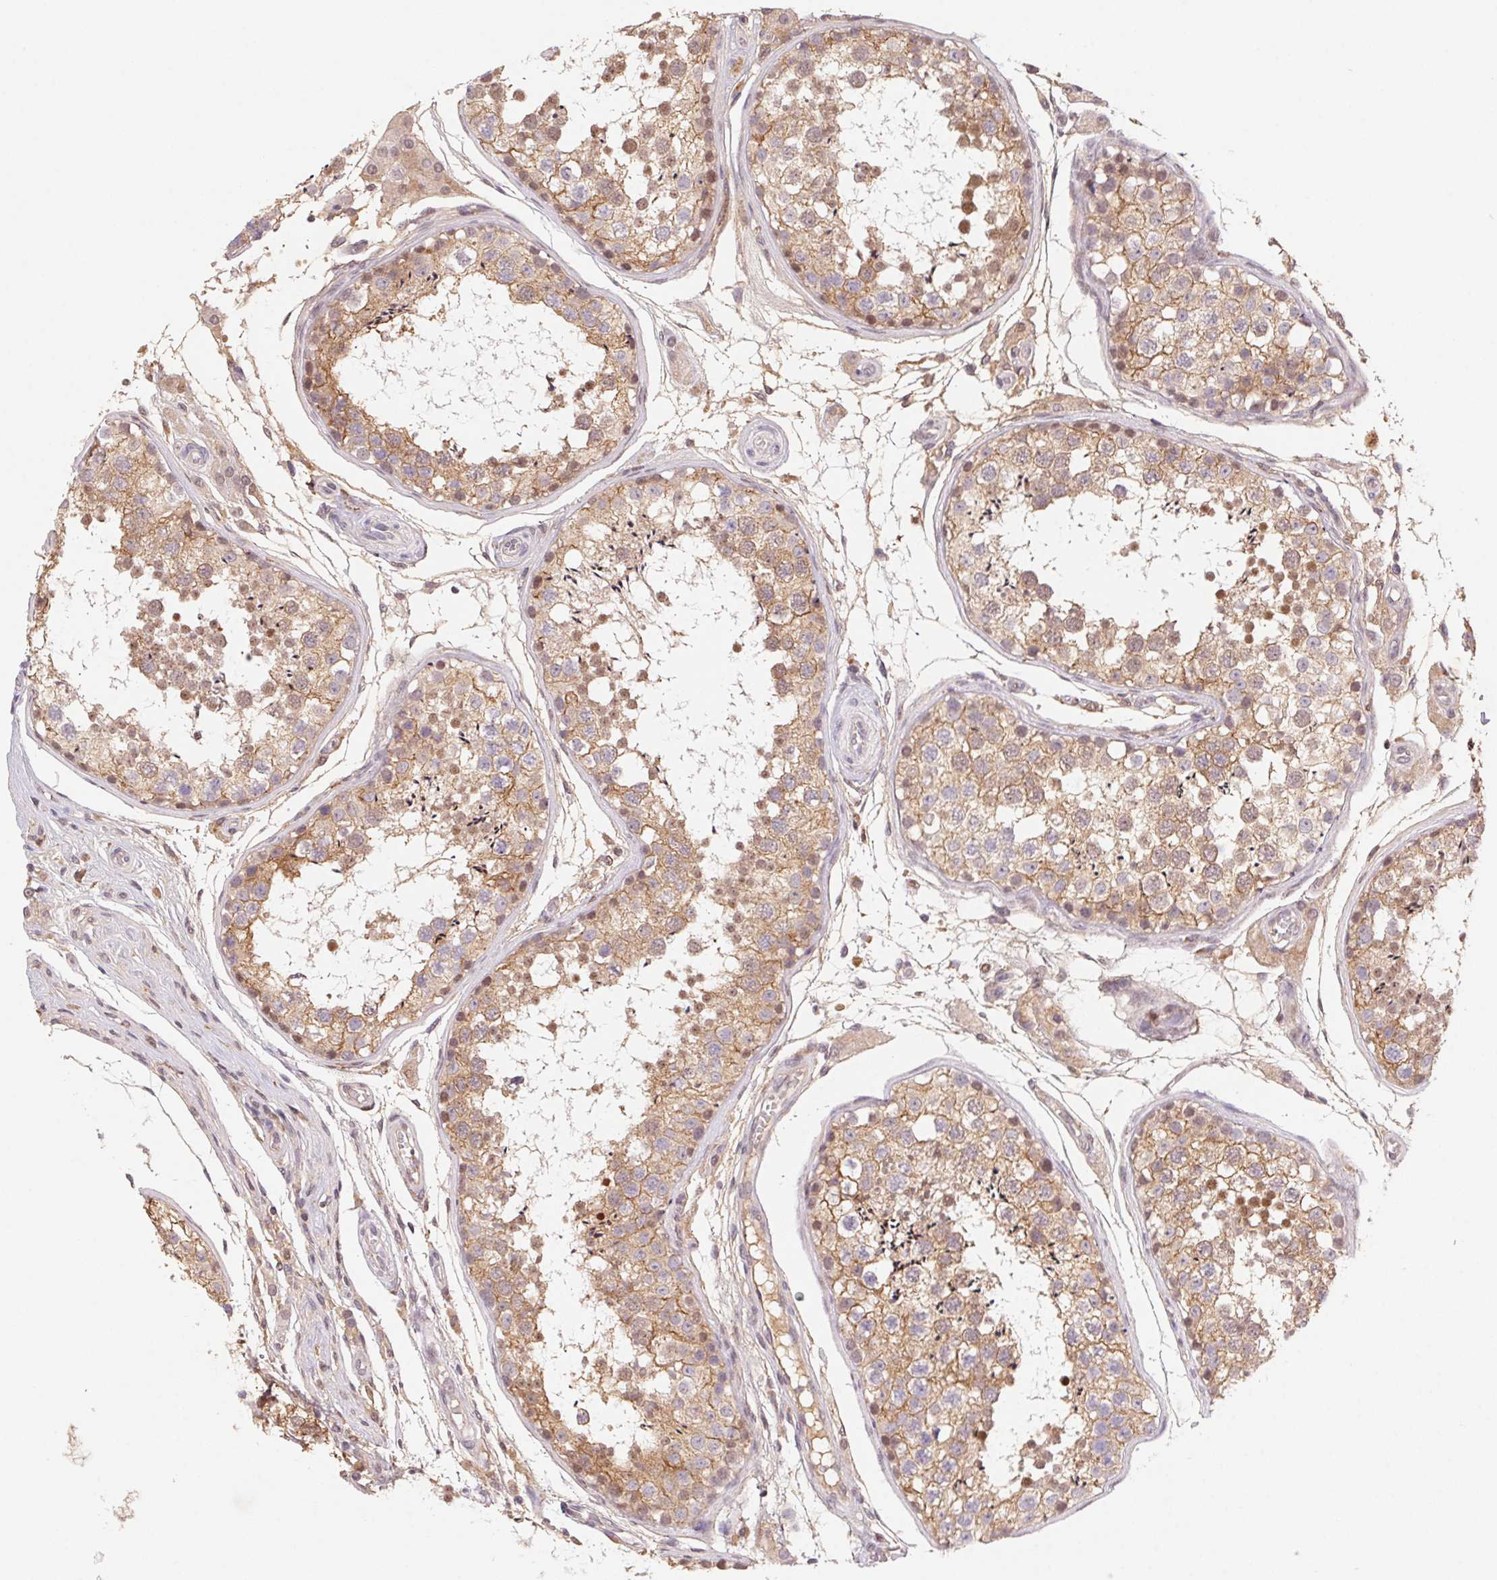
{"staining": {"intensity": "moderate", "quantity": ">75%", "location": "cytoplasmic/membranous,nuclear"}, "tissue": "testis", "cell_type": "Cells in seminiferous ducts", "image_type": "normal", "snomed": [{"axis": "morphology", "description": "Normal tissue, NOS"}, {"axis": "morphology", "description": "Seminoma, NOS"}, {"axis": "topography", "description": "Testis"}], "caption": "An image of human testis stained for a protein demonstrates moderate cytoplasmic/membranous,nuclear brown staining in cells in seminiferous ducts. The staining was performed using DAB, with brown indicating positive protein expression. Nuclei are stained blue with hematoxylin.", "gene": "SLC52A2", "patient": {"sex": "male", "age": 29}}